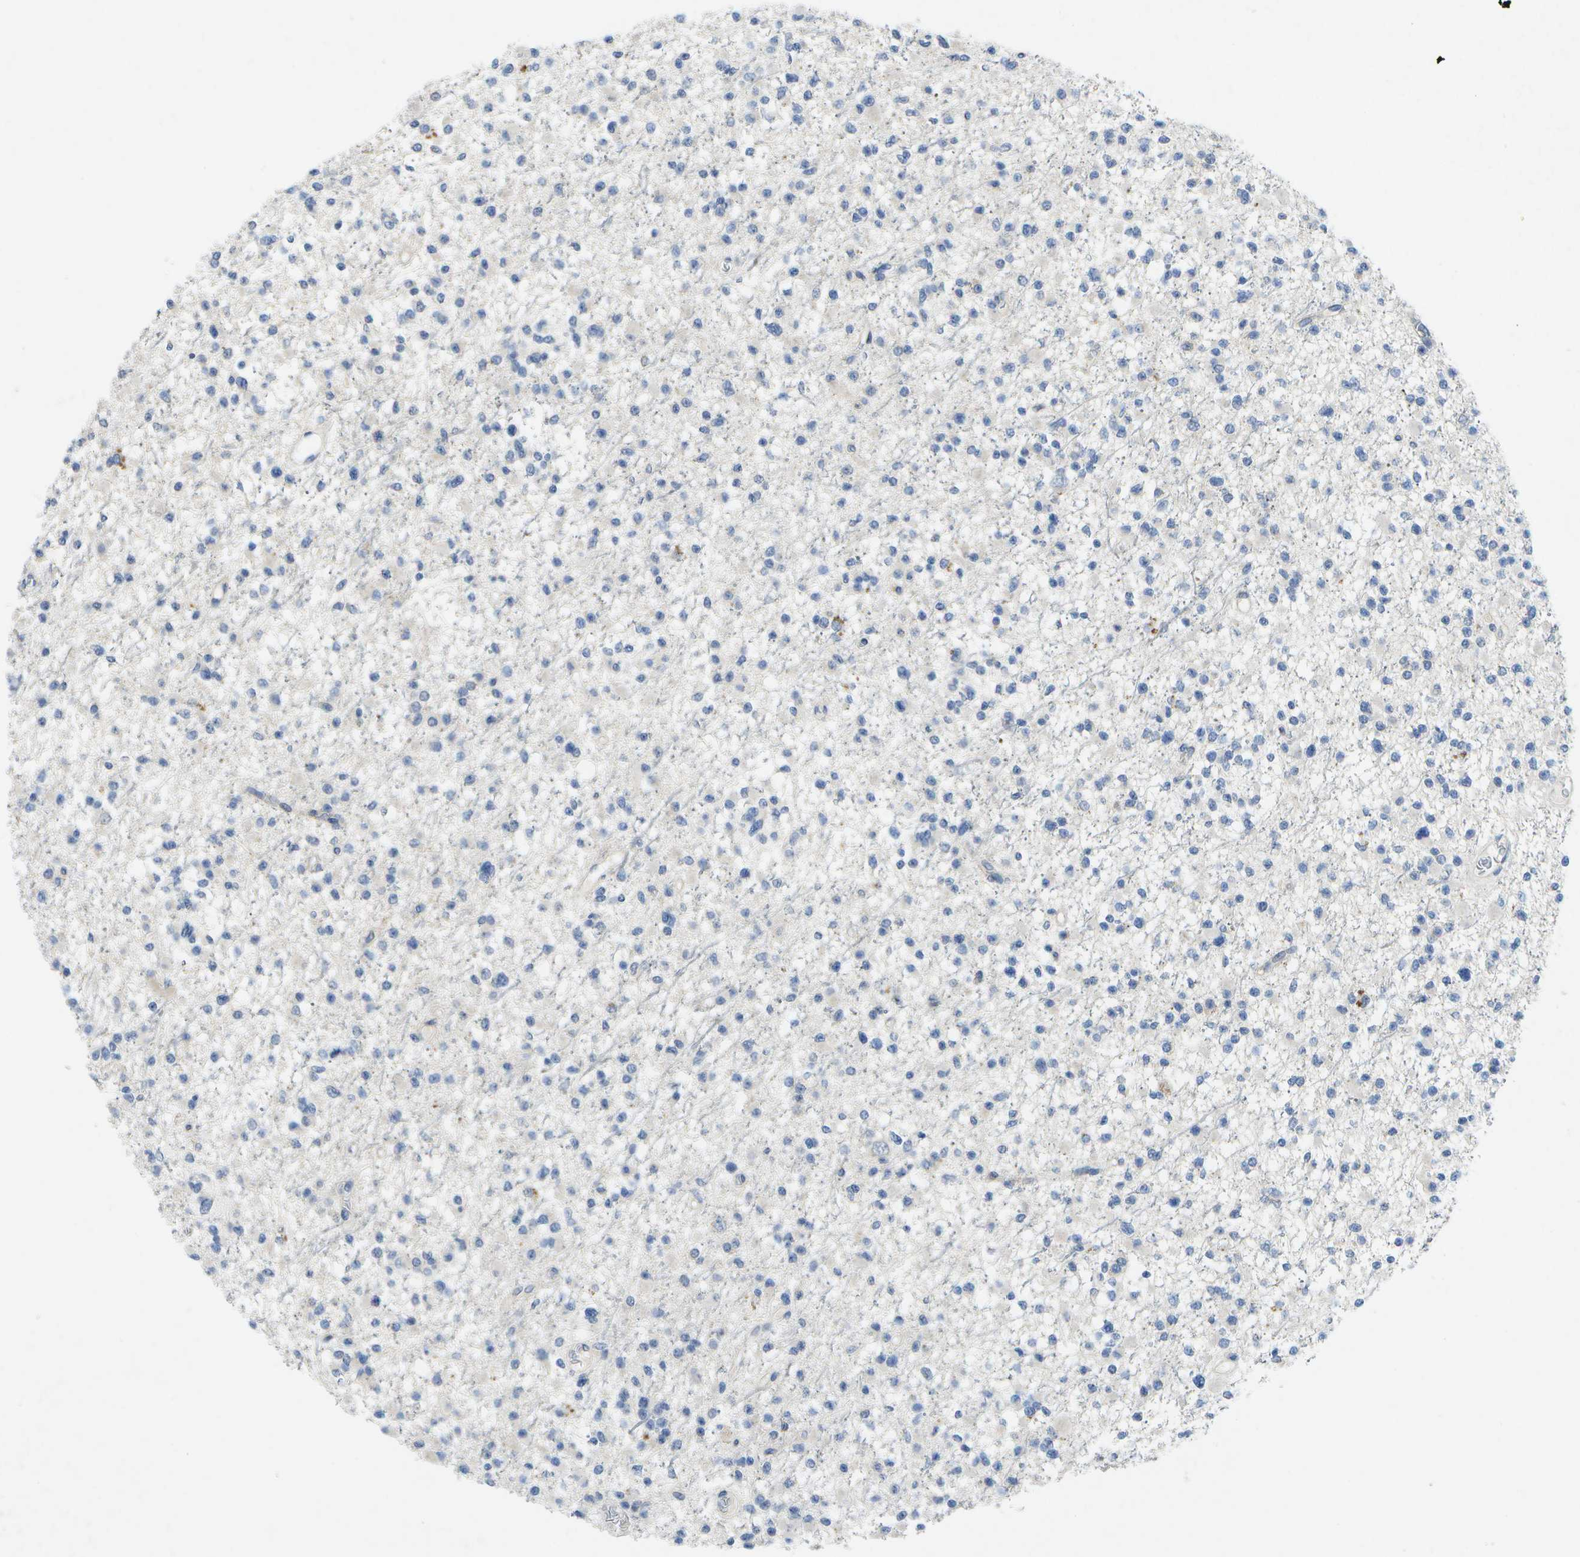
{"staining": {"intensity": "negative", "quantity": "none", "location": "none"}, "tissue": "glioma", "cell_type": "Tumor cells", "image_type": "cancer", "snomed": [{"axis": "morphology", "description": "Glioma, malignant, Low grade"}, {"axis": "topography", "description": "Brain"}], "caption": "The IHC histopathology image has no significant positivity in tumor cells of low-grade glioma (malignant) tissue.", "gene": "KDELR1", "patient": {"sex": "female", "age": 22}}